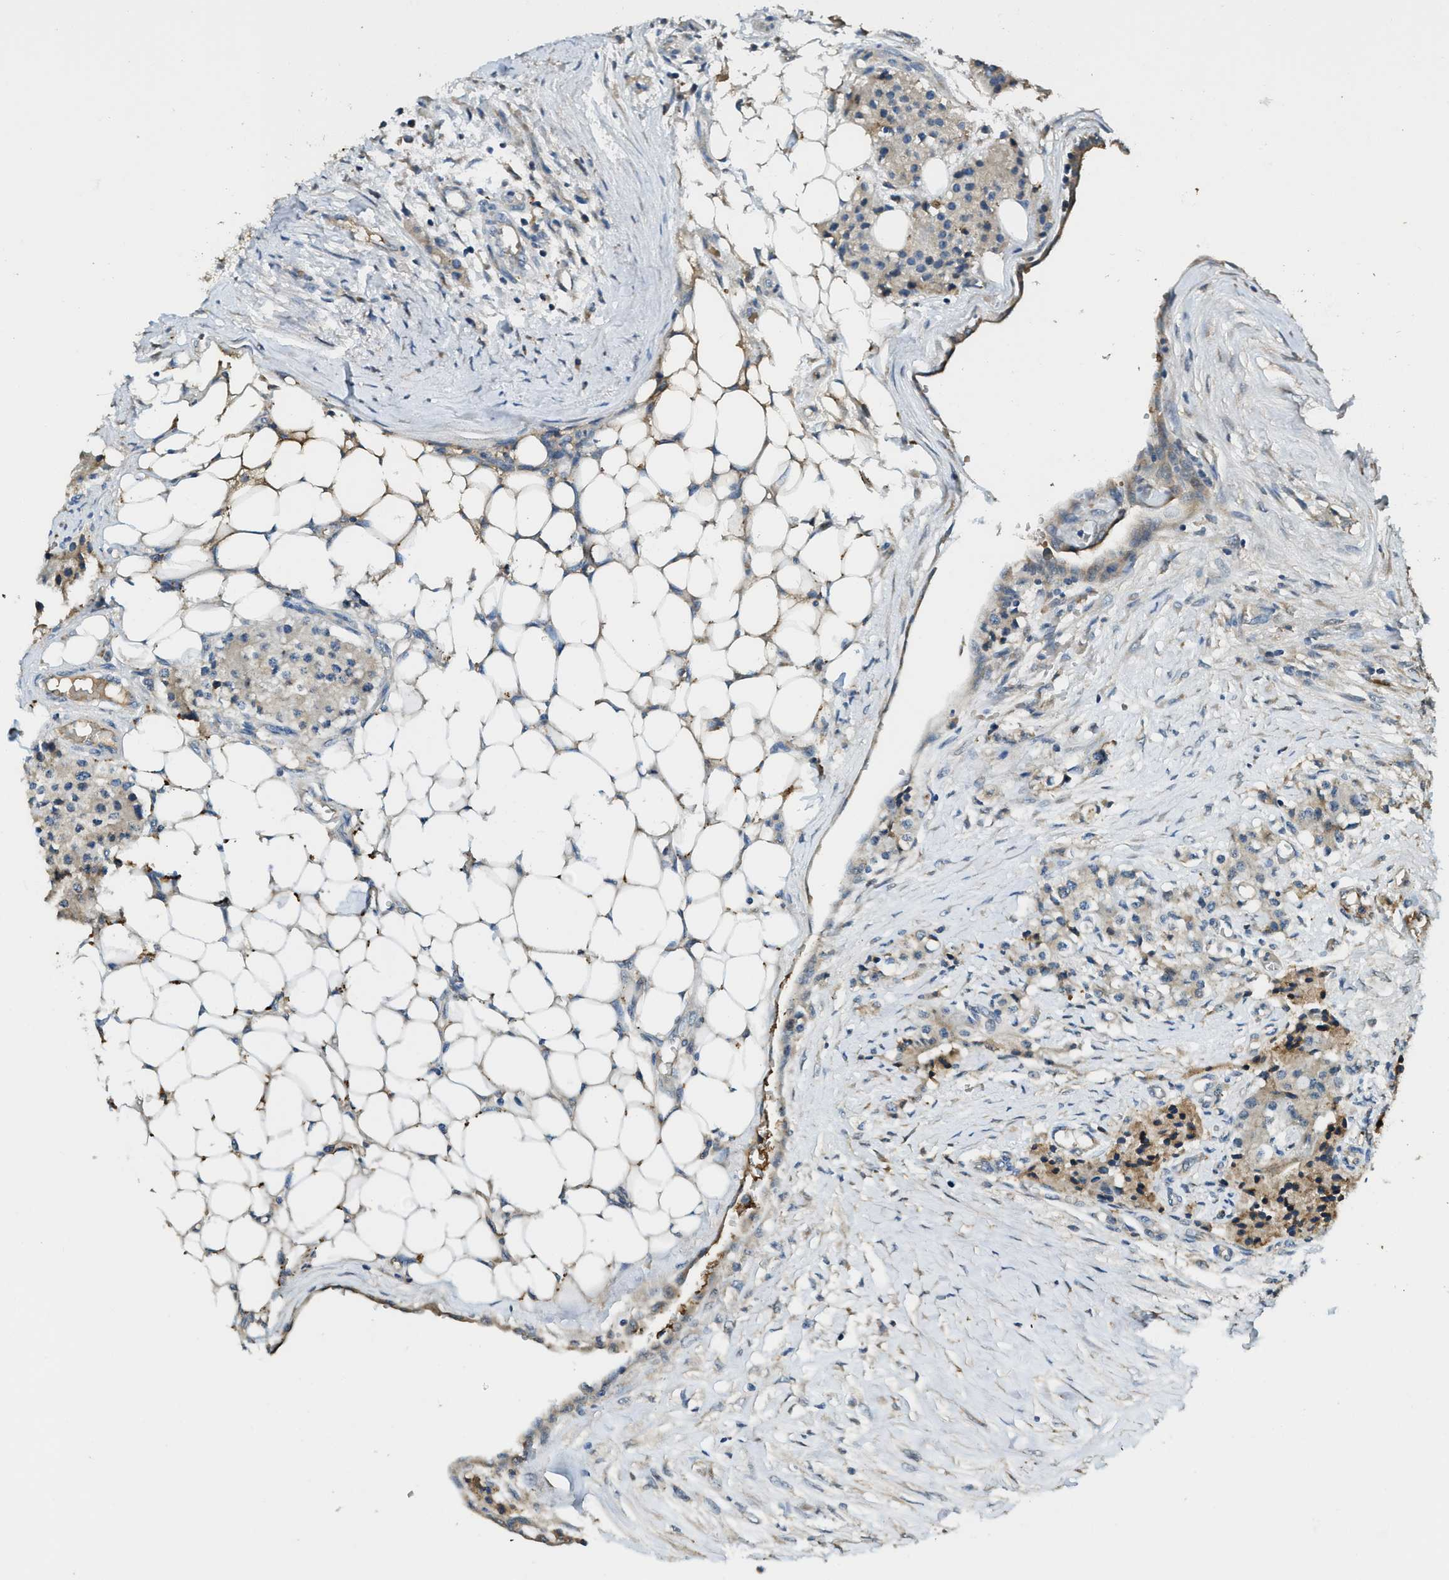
{"staining": {"intensity": "negative", "quantity": "none", "location": "none"}, "tissue": "carcinoid", "cell_type": "Tumor cells", "image_type": "cancer", "snomed": [{"axis": "morphology", "description": "Carcinoid, malignant, NOS"}, {"axis": "topography", "description": "Colon"}], "caption": "Tumor cells show no significant protein expression in carcinoid.", "gene": "RIPK2", "patient": {"sex": "female", "age": 52}}